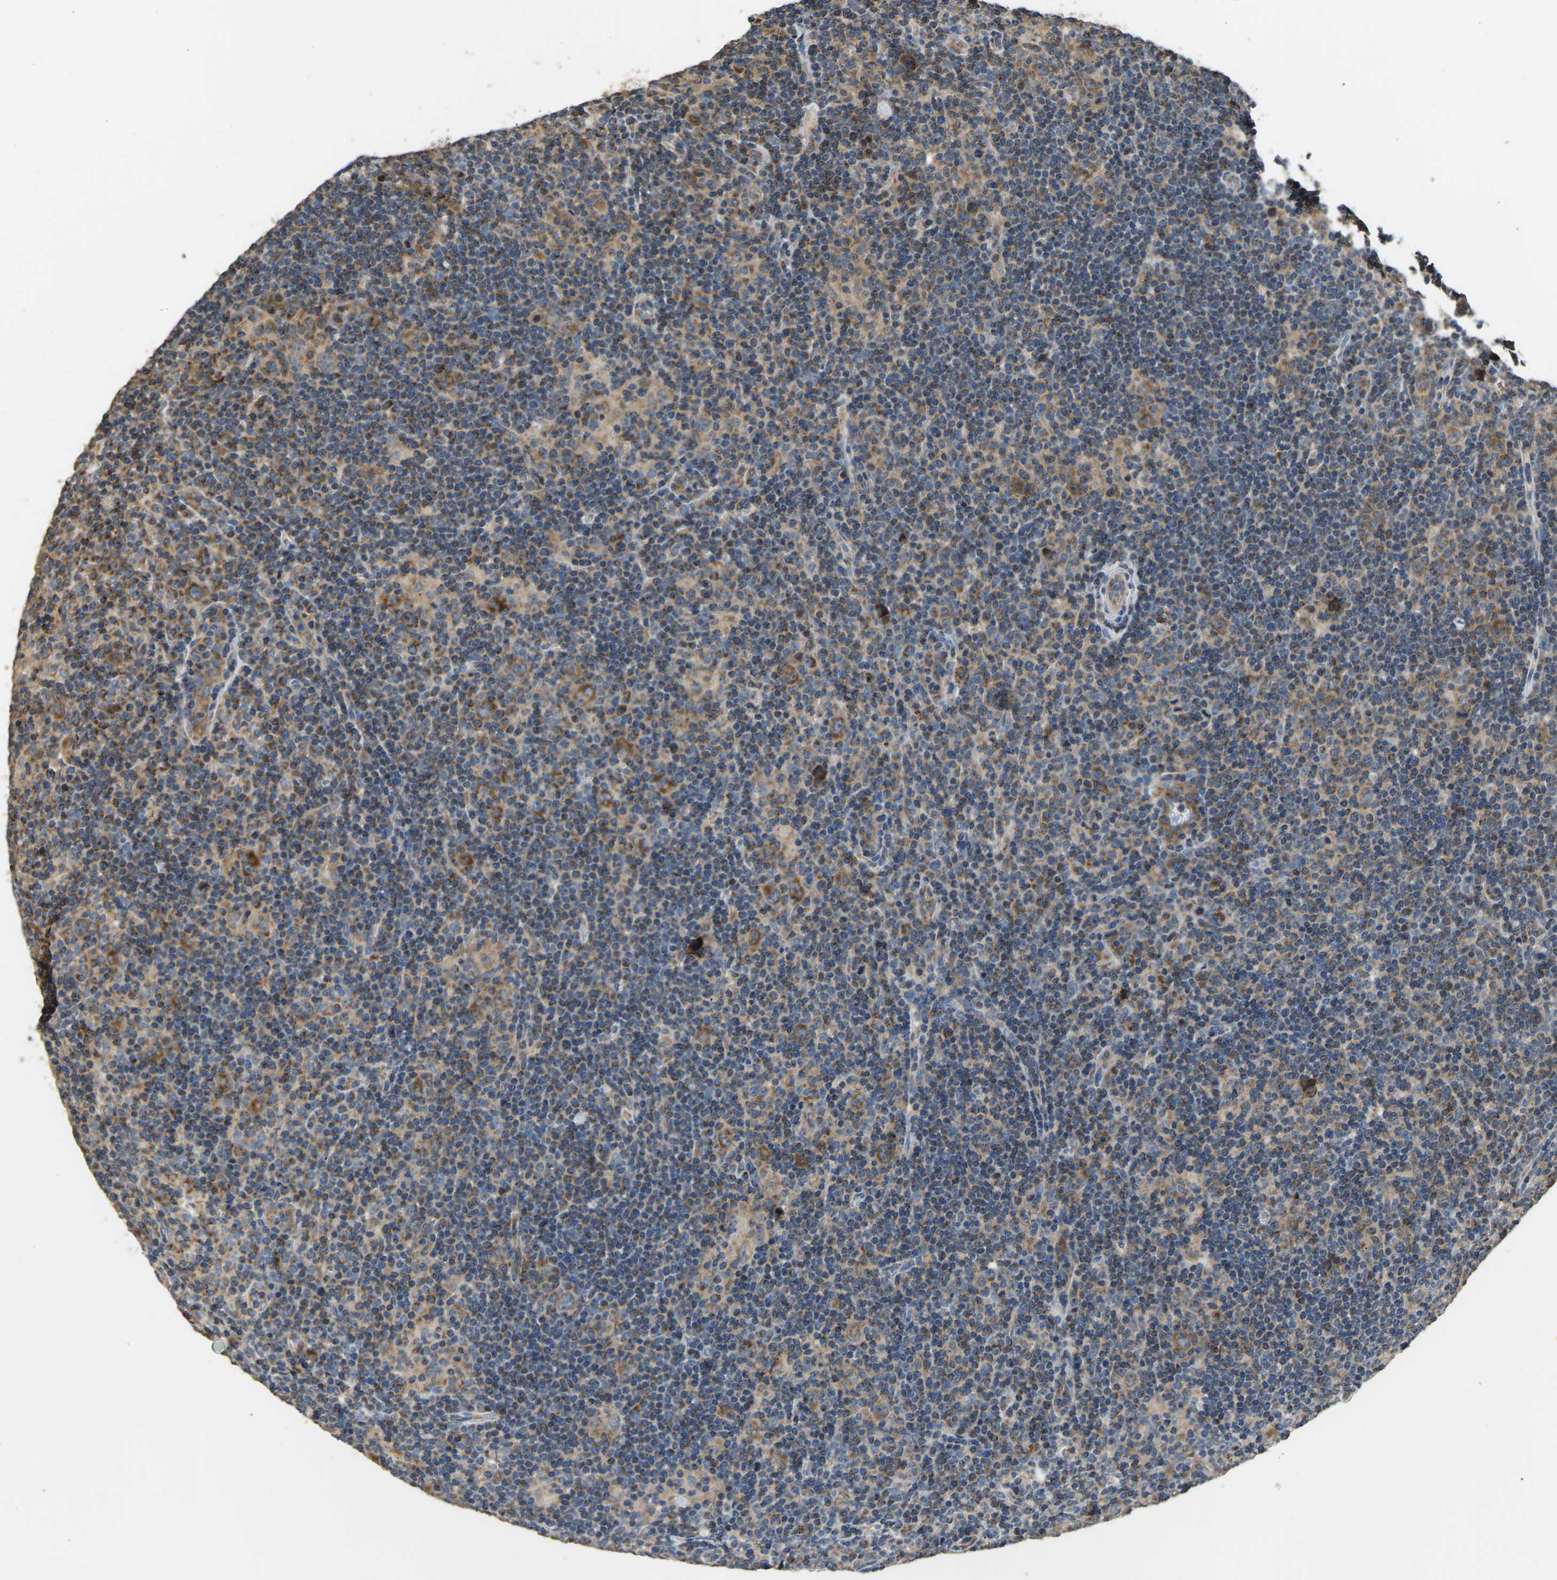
{"staining": {"intensity": "moderate", "quantity": "25%-75%", "location": "cytoplasmic/membranous"}, "tissue": "lymphoma", "cell_type": "Tumor cells", "image_type": "cancer", "snomed": [{"axis": "morphology", "description": "Hodgkin's disease, NOS"}, {"axis": "topography", "description": "Lymph node"}], "caption": "Immunohistochemical staining of Hodgkin's disease reveals moderate cytoplasmic/membranous protein expression in about 25%-75% of tumor cells.", "gene": "TUFM", "patient": {"sex": "female", "age": 57}}